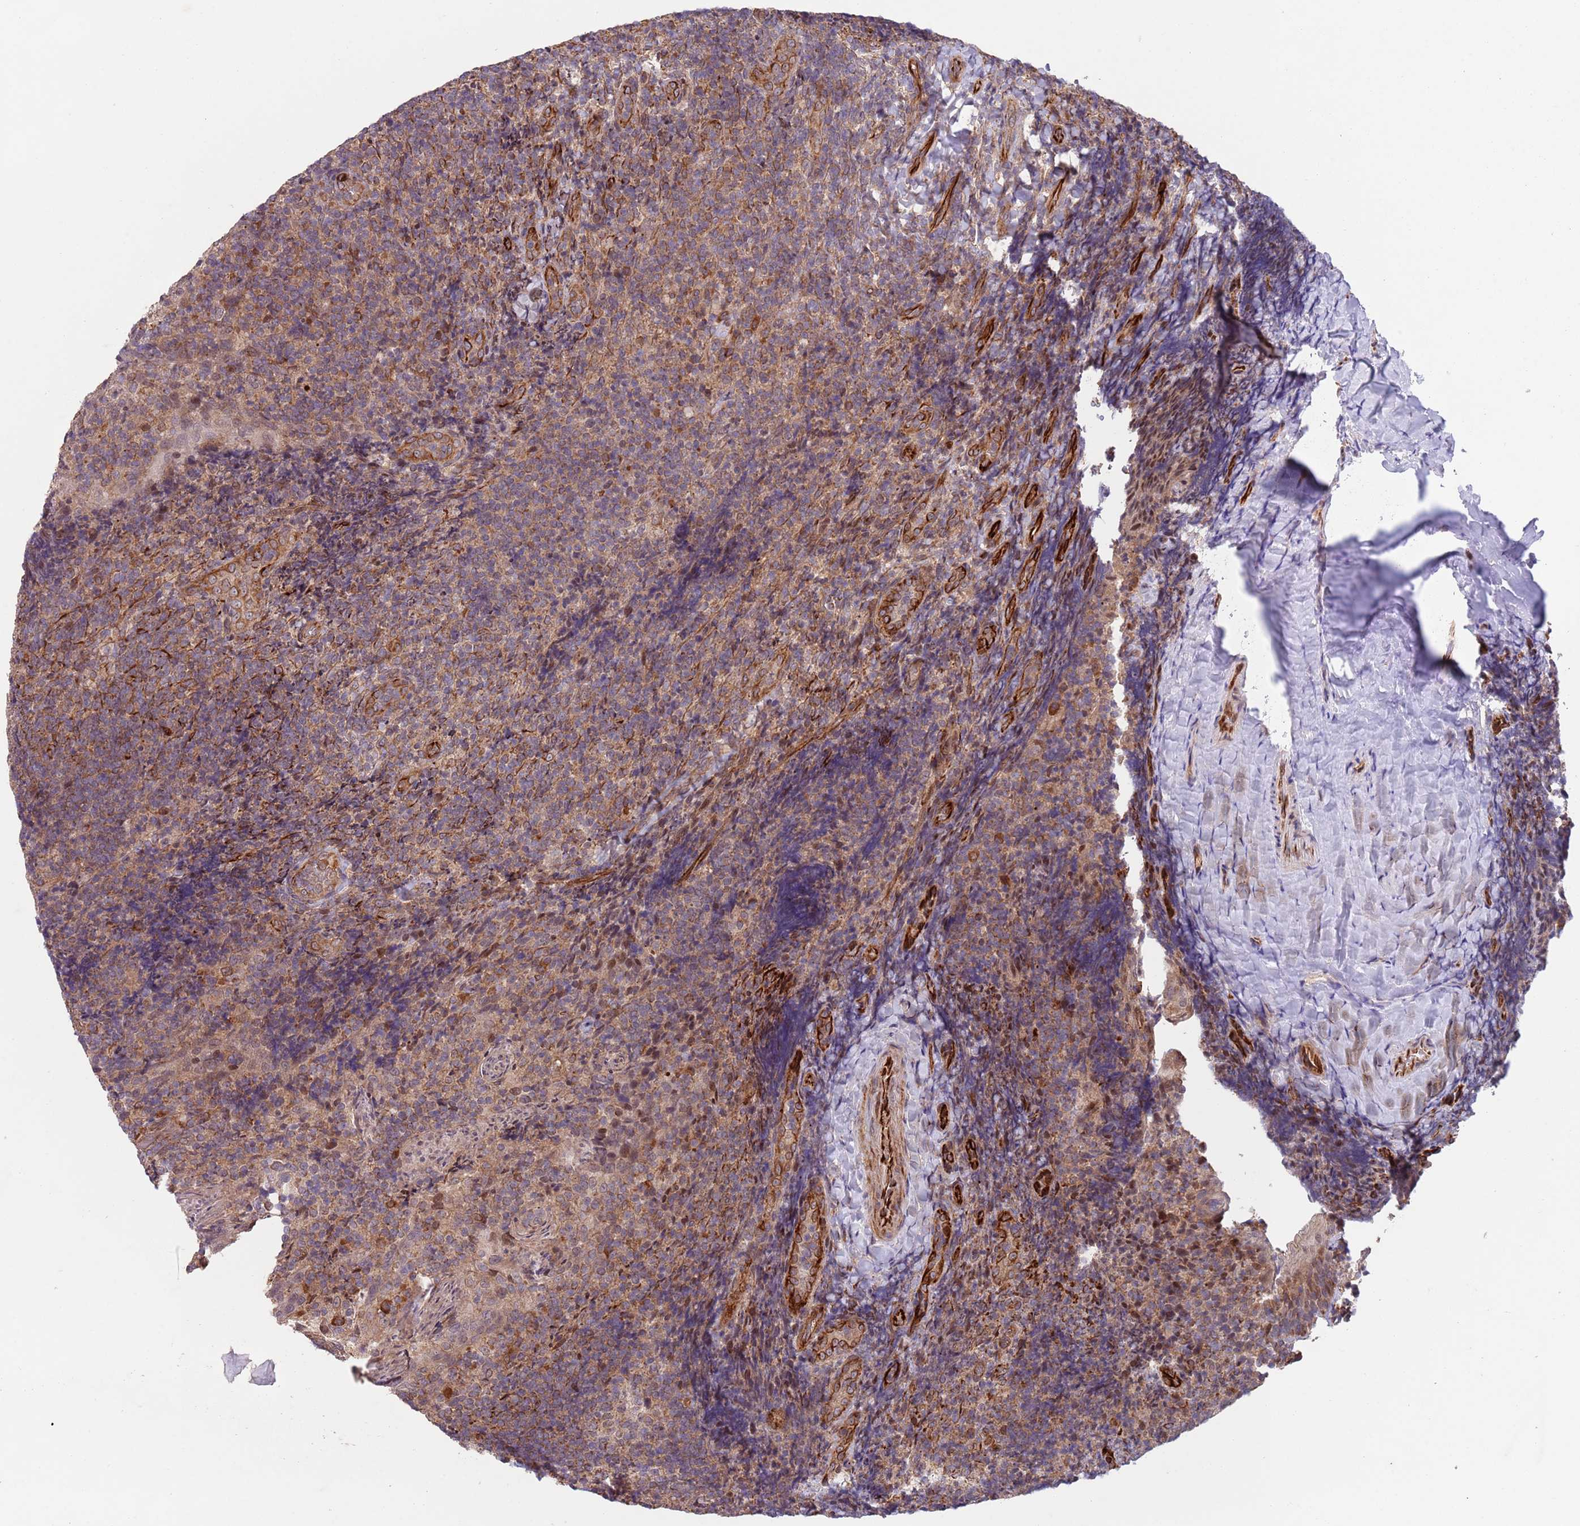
{"staining": {"intensity": "moderate", "quantity": "25%-75%", "location": "cytoplasmic/membranous"}, "tissue": "tonsil", "cell_type": "Germinal center cells", "image_type": "normal", "snomed": [{"axis": "morphology", "description": "Normal tissue, NOS"}, {"axis": "topography", "description": "Tonsil"}], "caption": "Protein staining by immunohistochemistry (IHC) displays moderate cytoplasmic/membranous staining in about 25%-75% of germinal center cells in unremarkable tonsil. (DAB IHC with brightfield microscopy, high magnification).", "gene": "CHD9", "patient": {"sex": "female", "age": 10}}